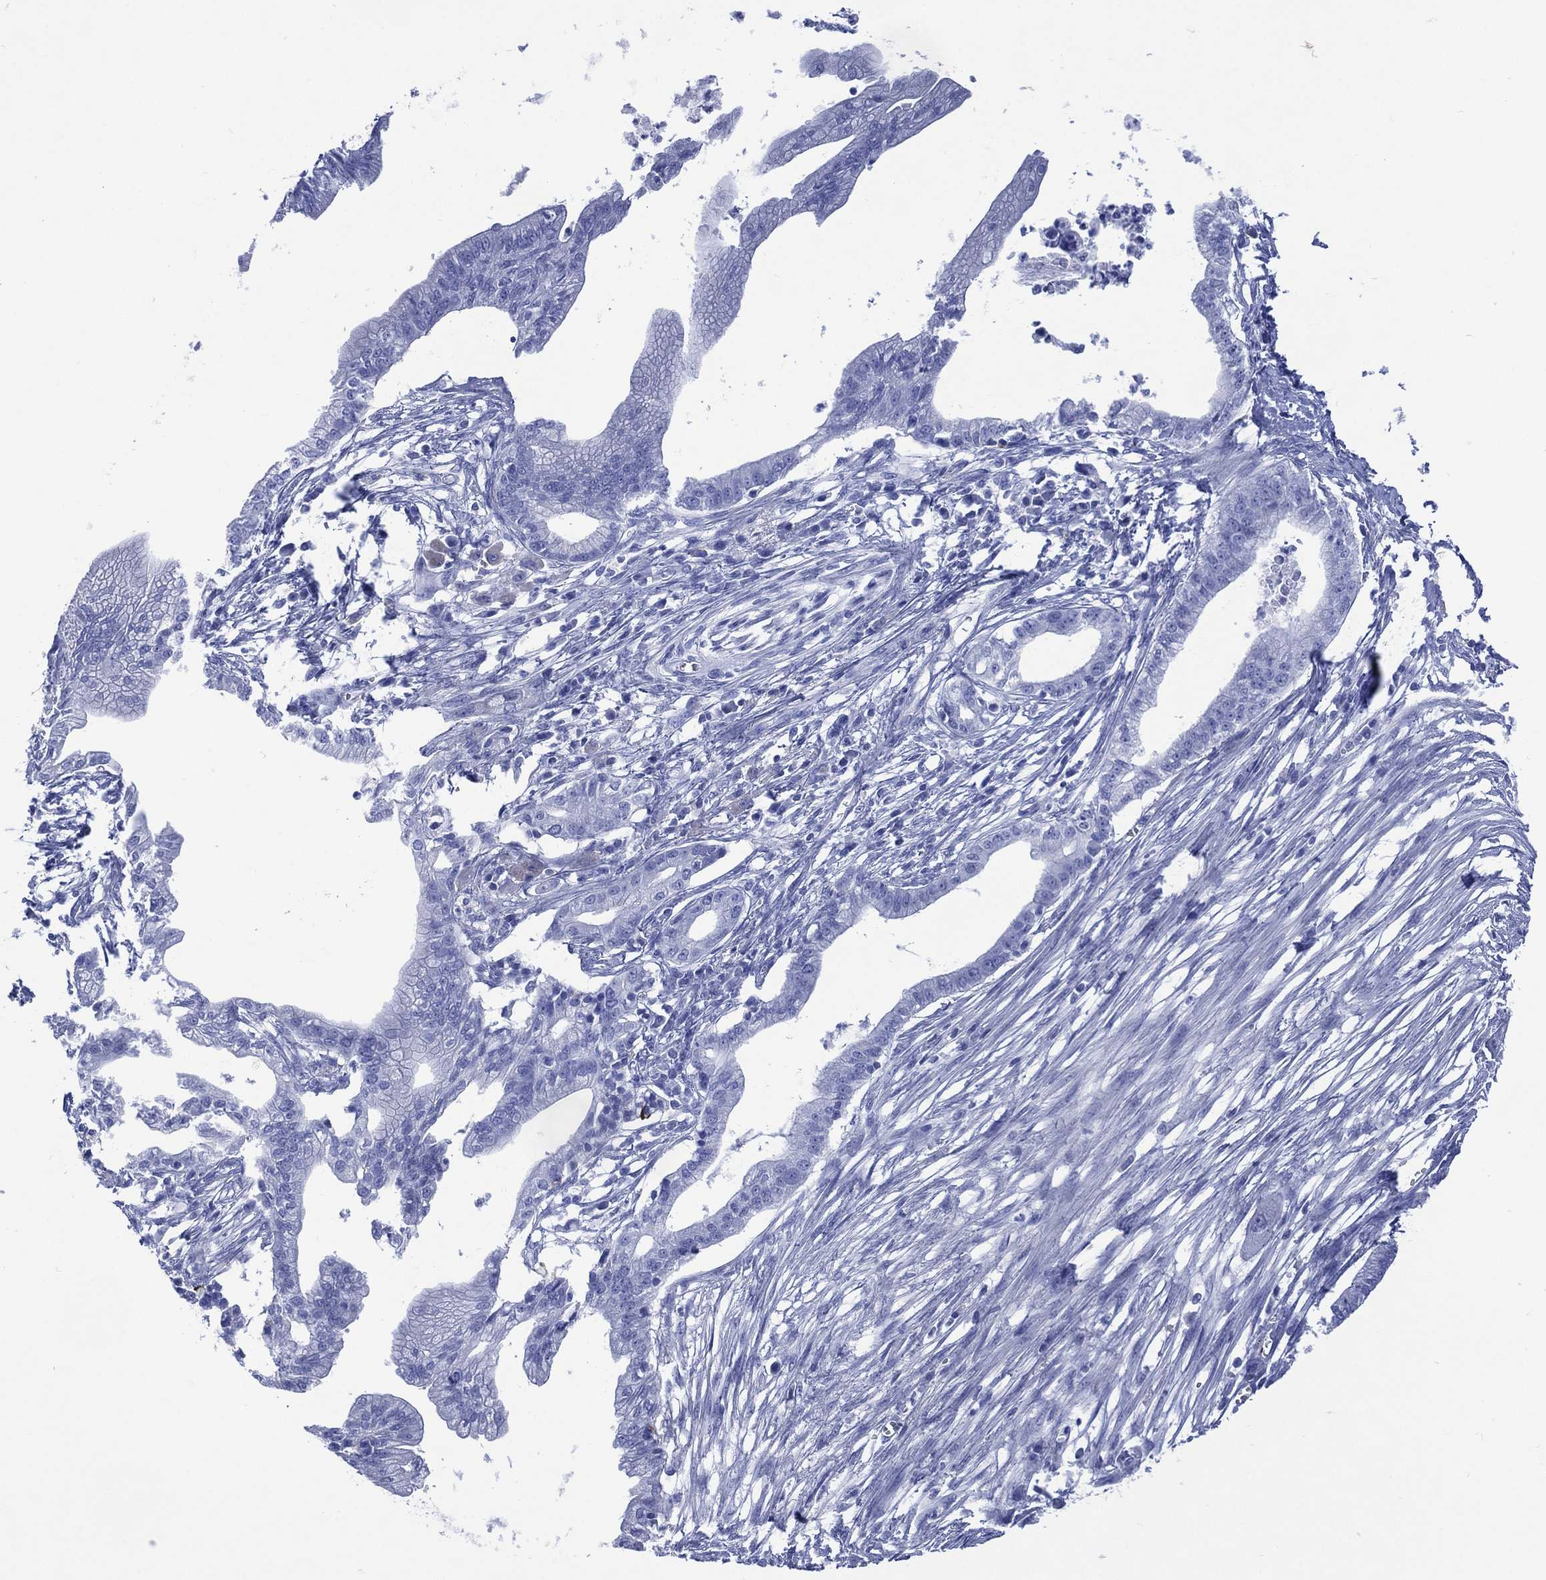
{"staining": {"intensity": "negative", "quantity": "none", "location": "none"}, "tissue": "pancreatic cancer", "cell_type": "Tumor cells", "image_type": "cancer", "snomed": [{"axis": "morphology", "description": "Normal tissue, NOS"}, {"axis": "morphology", "description": "Adenocarcinoma, NOS"}, {"axis": "topography", "description": "Pancreas"}], "caption": "High magnification brightfield microscopy of adenocarcinoma (pancreatic) stained with DAB (brown) and counterstained with hematoxylin (blue): tumor cells show no significant staining.", "gene": "SHCBP1L", "patient": {"sex": "female", "age": 58}}